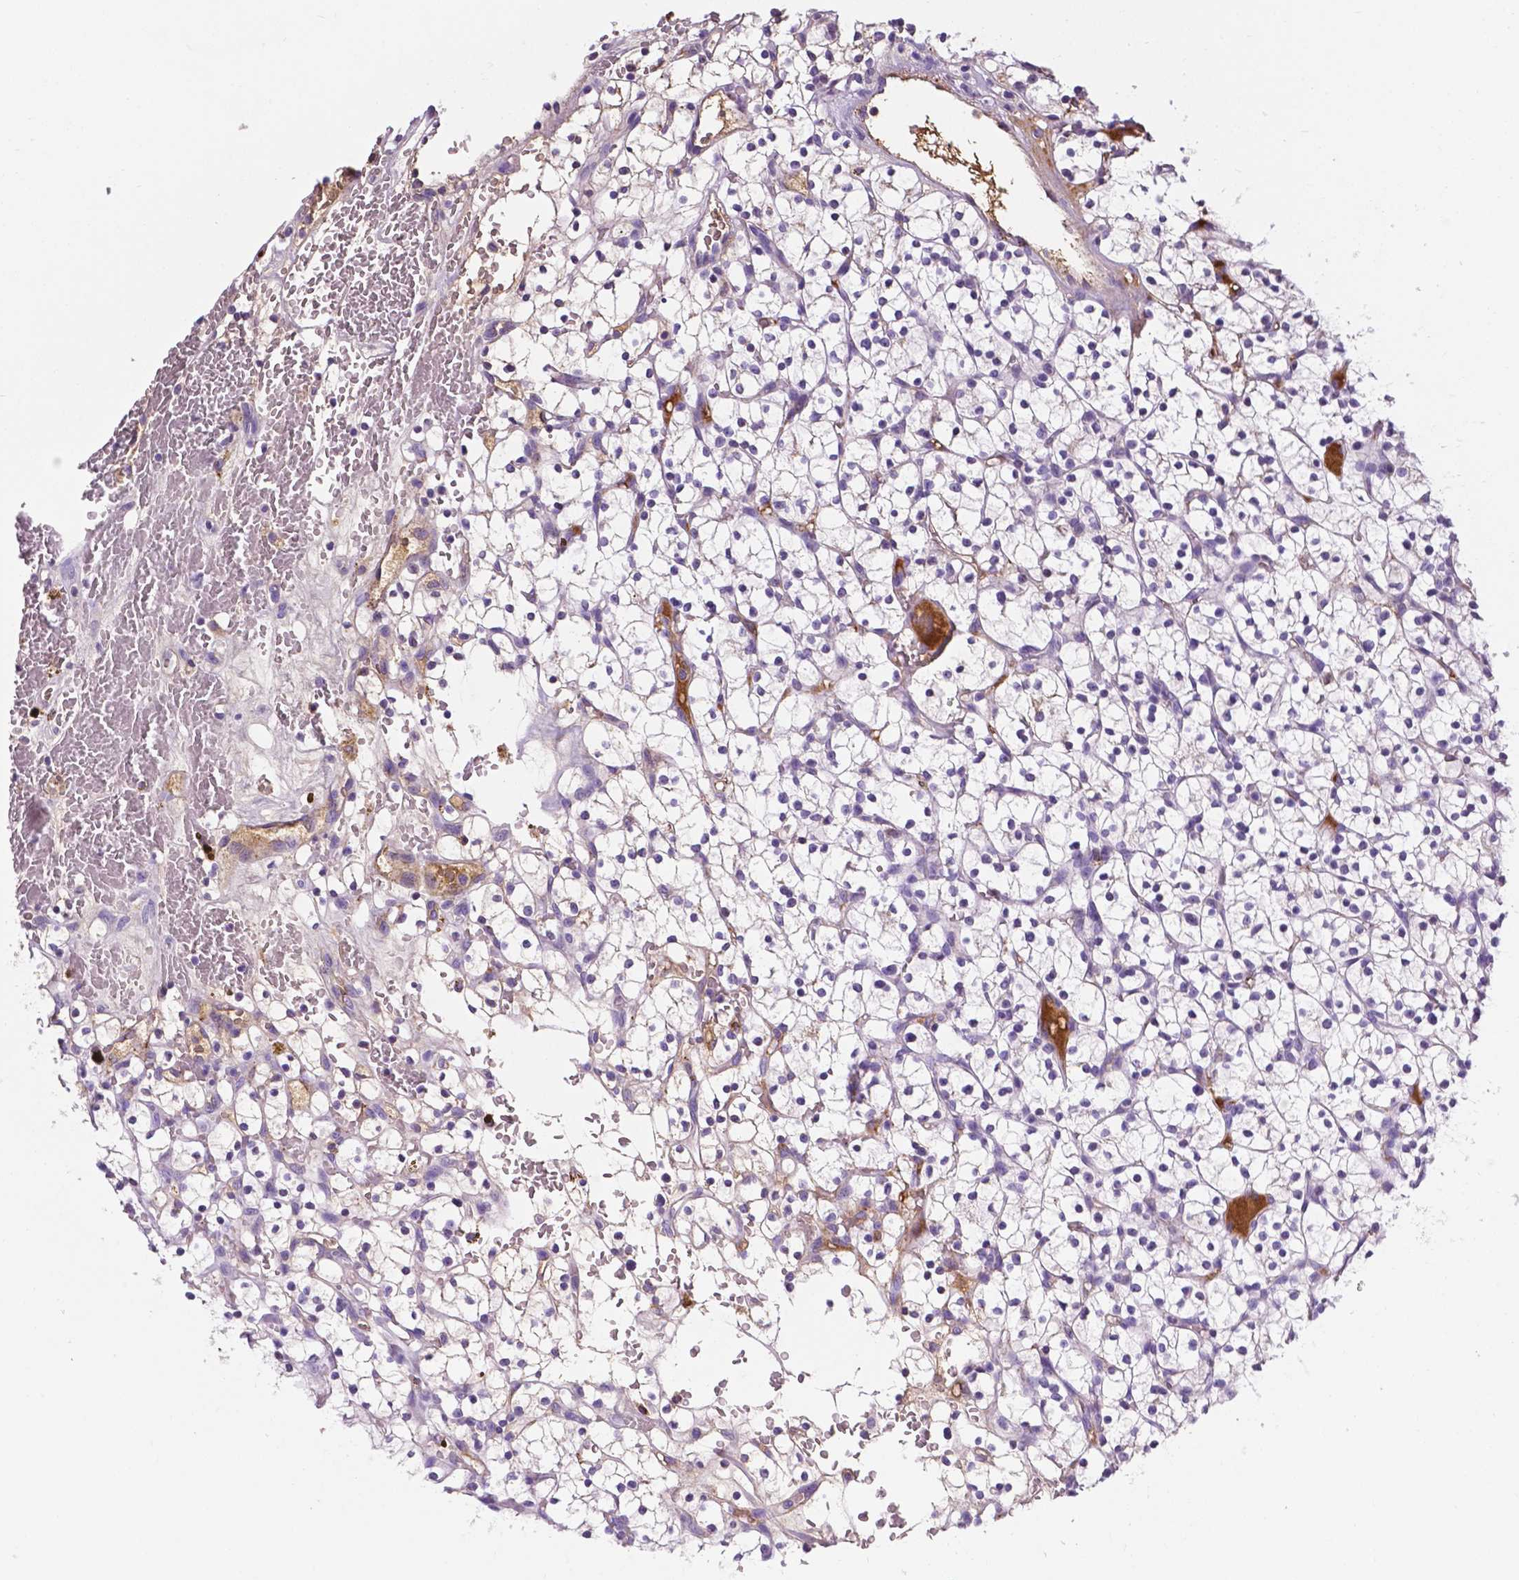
{"staining": {"intensity": "negative", "quantity": "none", "location": "none"}, "tissue": "renal cancer", "cell_type": "Tumor cells", "image_type": "cancer", "snomed": [{"axis": "morphology", "description": "Adenocarcinoma, NOS"}, {"axis": "topography", "description": "Kidney"}], "caption": "This is a micrograph of immunohistochemistry (IHC) staining of renal adenocarcinoma, which shows no staining in tumor cells.", "gene": "APOE", "patient": {"sex": "female", "age": 64}}